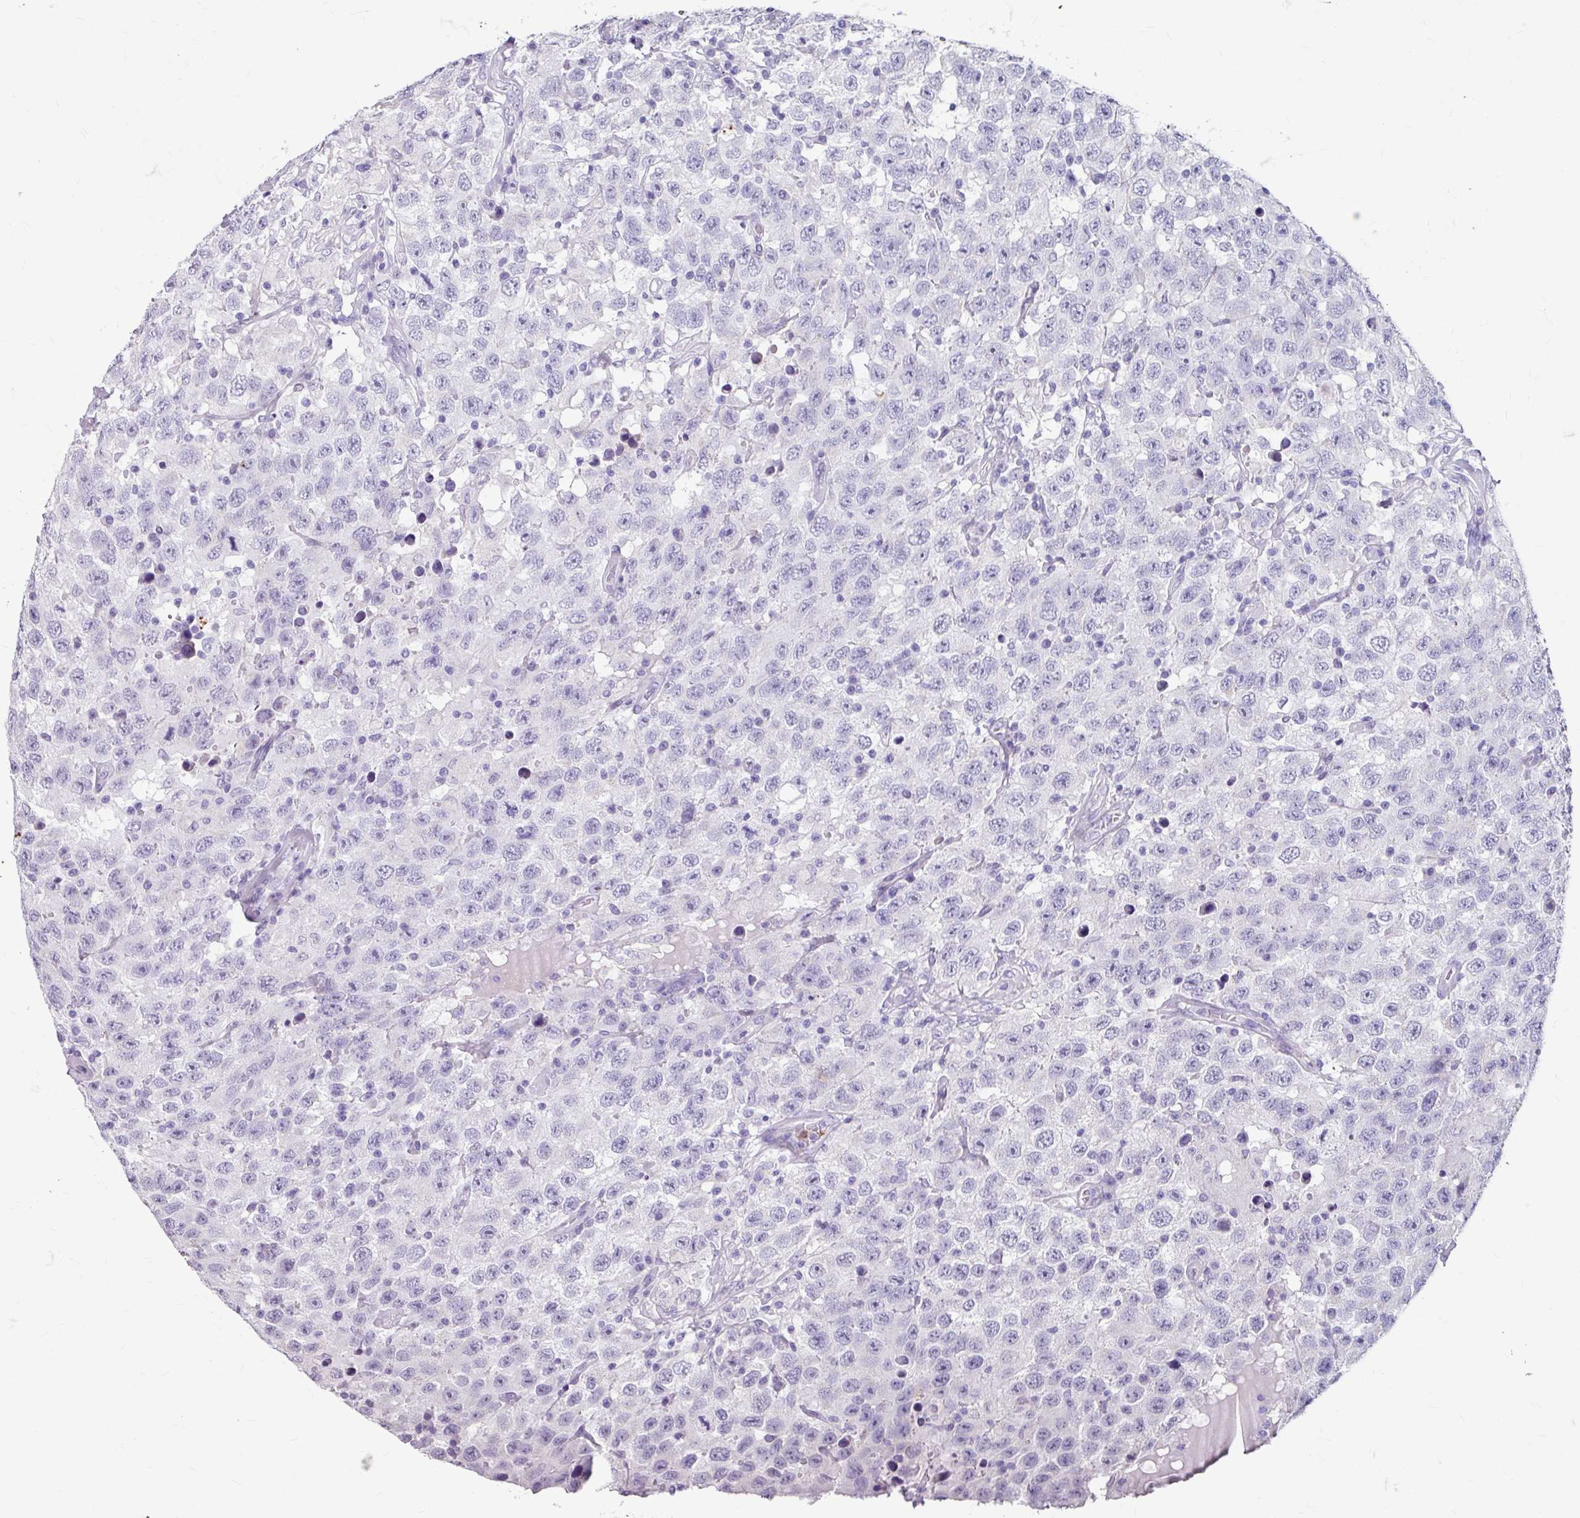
{"staining": {"intensity": "negative", "quantity": "none", "location": "none"}, "tissue": "testis cancer", "cell_type": "Tumor cells", "image_type": "cancer", "snomed": [{"axis": "morphology", "description": "Seminoma, NOS"}, {"axis": "topography", "description": "Testis"}], "caption": "Tumor cells are negative for protein expression in human testis cancer (seminoma).", "gene": "ANKRD1", "patient": {"sex": "male", "age": 41}}